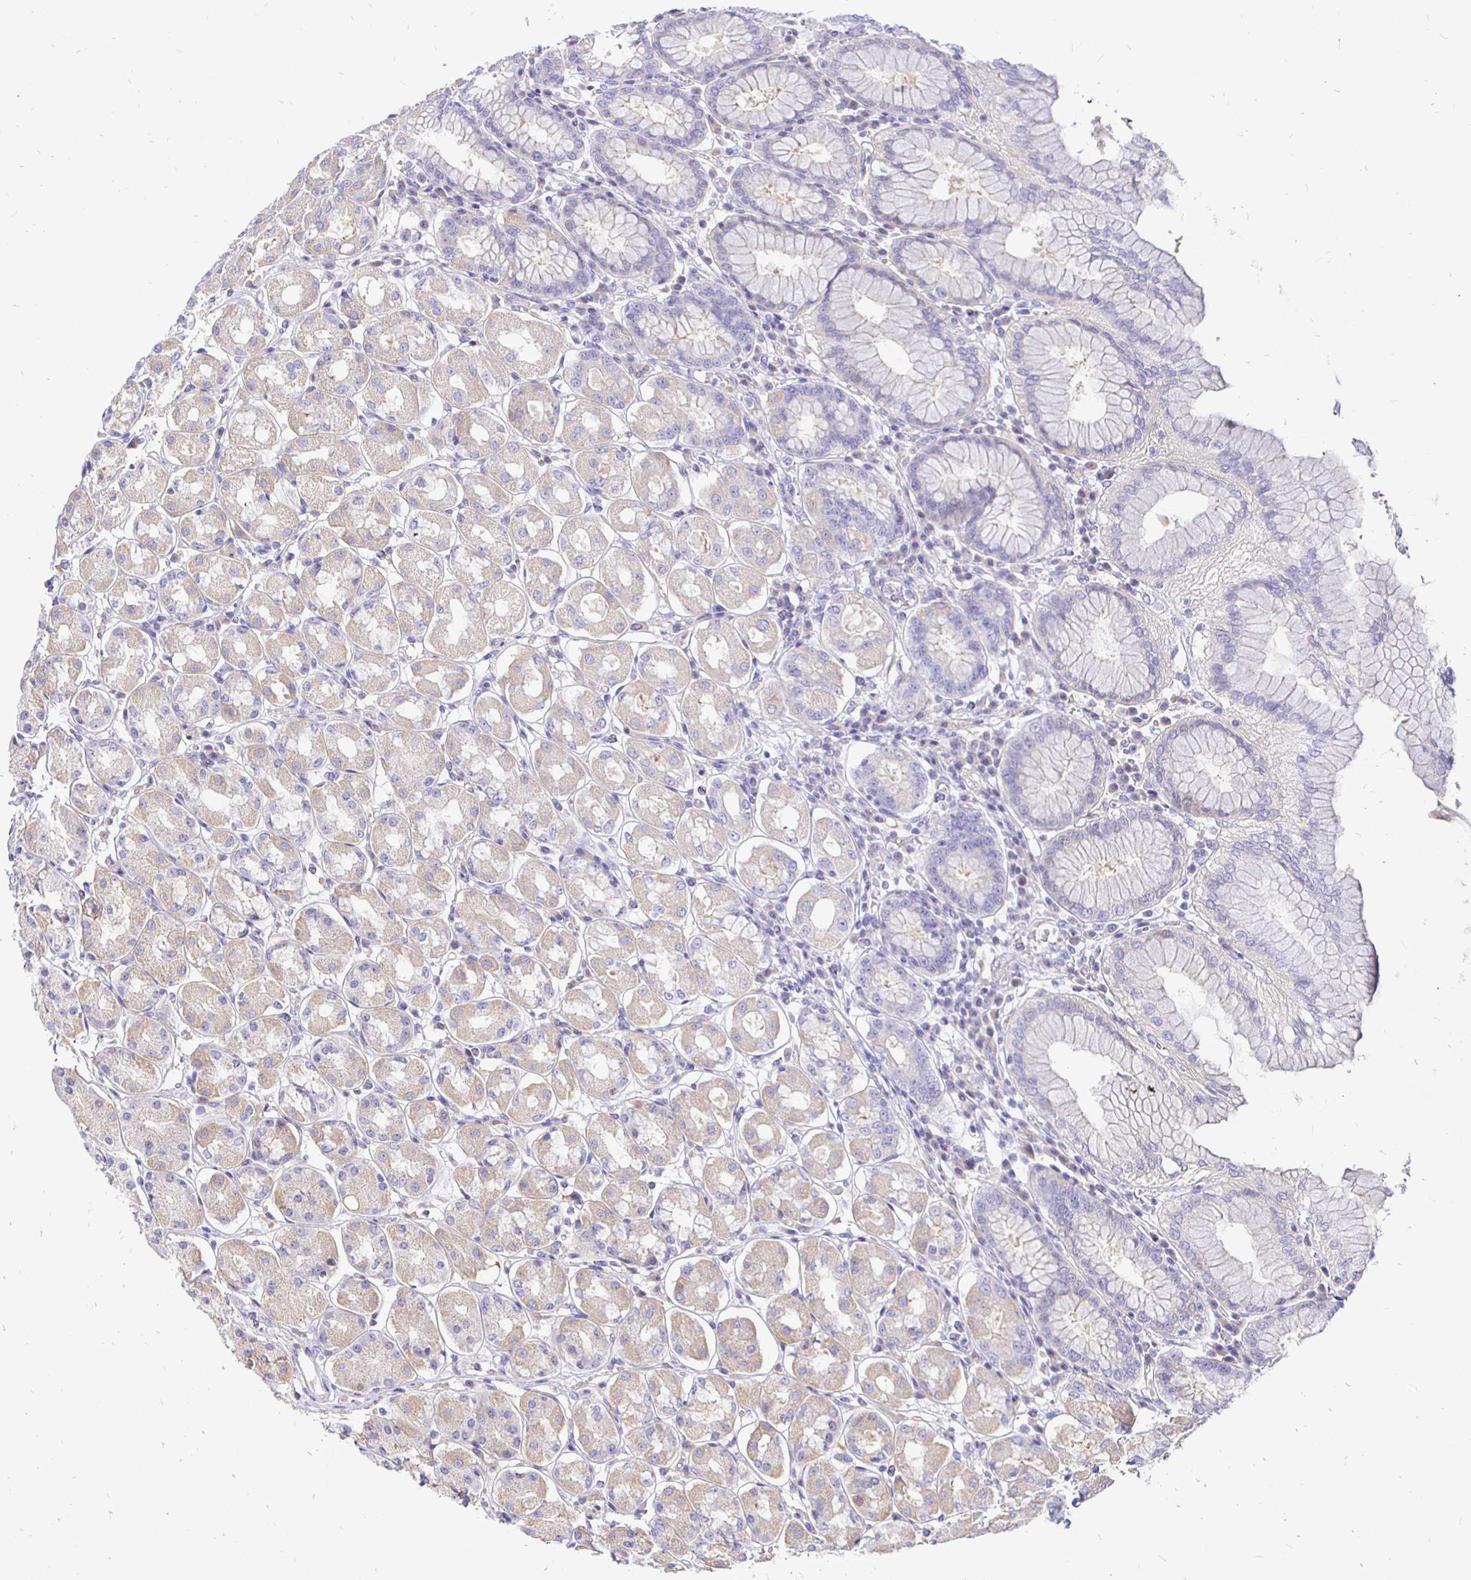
{"staining": {"intensity": "weak", "quantity": "25%-75%", "location": "cytoplasmic/membranous"}, "tissue": "stomach", "cell_type": "Glandular cells", "image_type": "normal", "snomed": [{"axis": "morphology", "description": "Normal tissue, NOS"}, {"axis": "topography", "description": "Stomach"}, {"axis": "topography", "description": "Stomach, lower"}], "caption": "Brown immunohistochemical staining in unremarkable human stomach exhibits weak cytoplasmic/membranous positivity in about 25%-75% of glandular cells.", "gene": "NECAB1", "patient": {"sex": "female", "age": 56}}